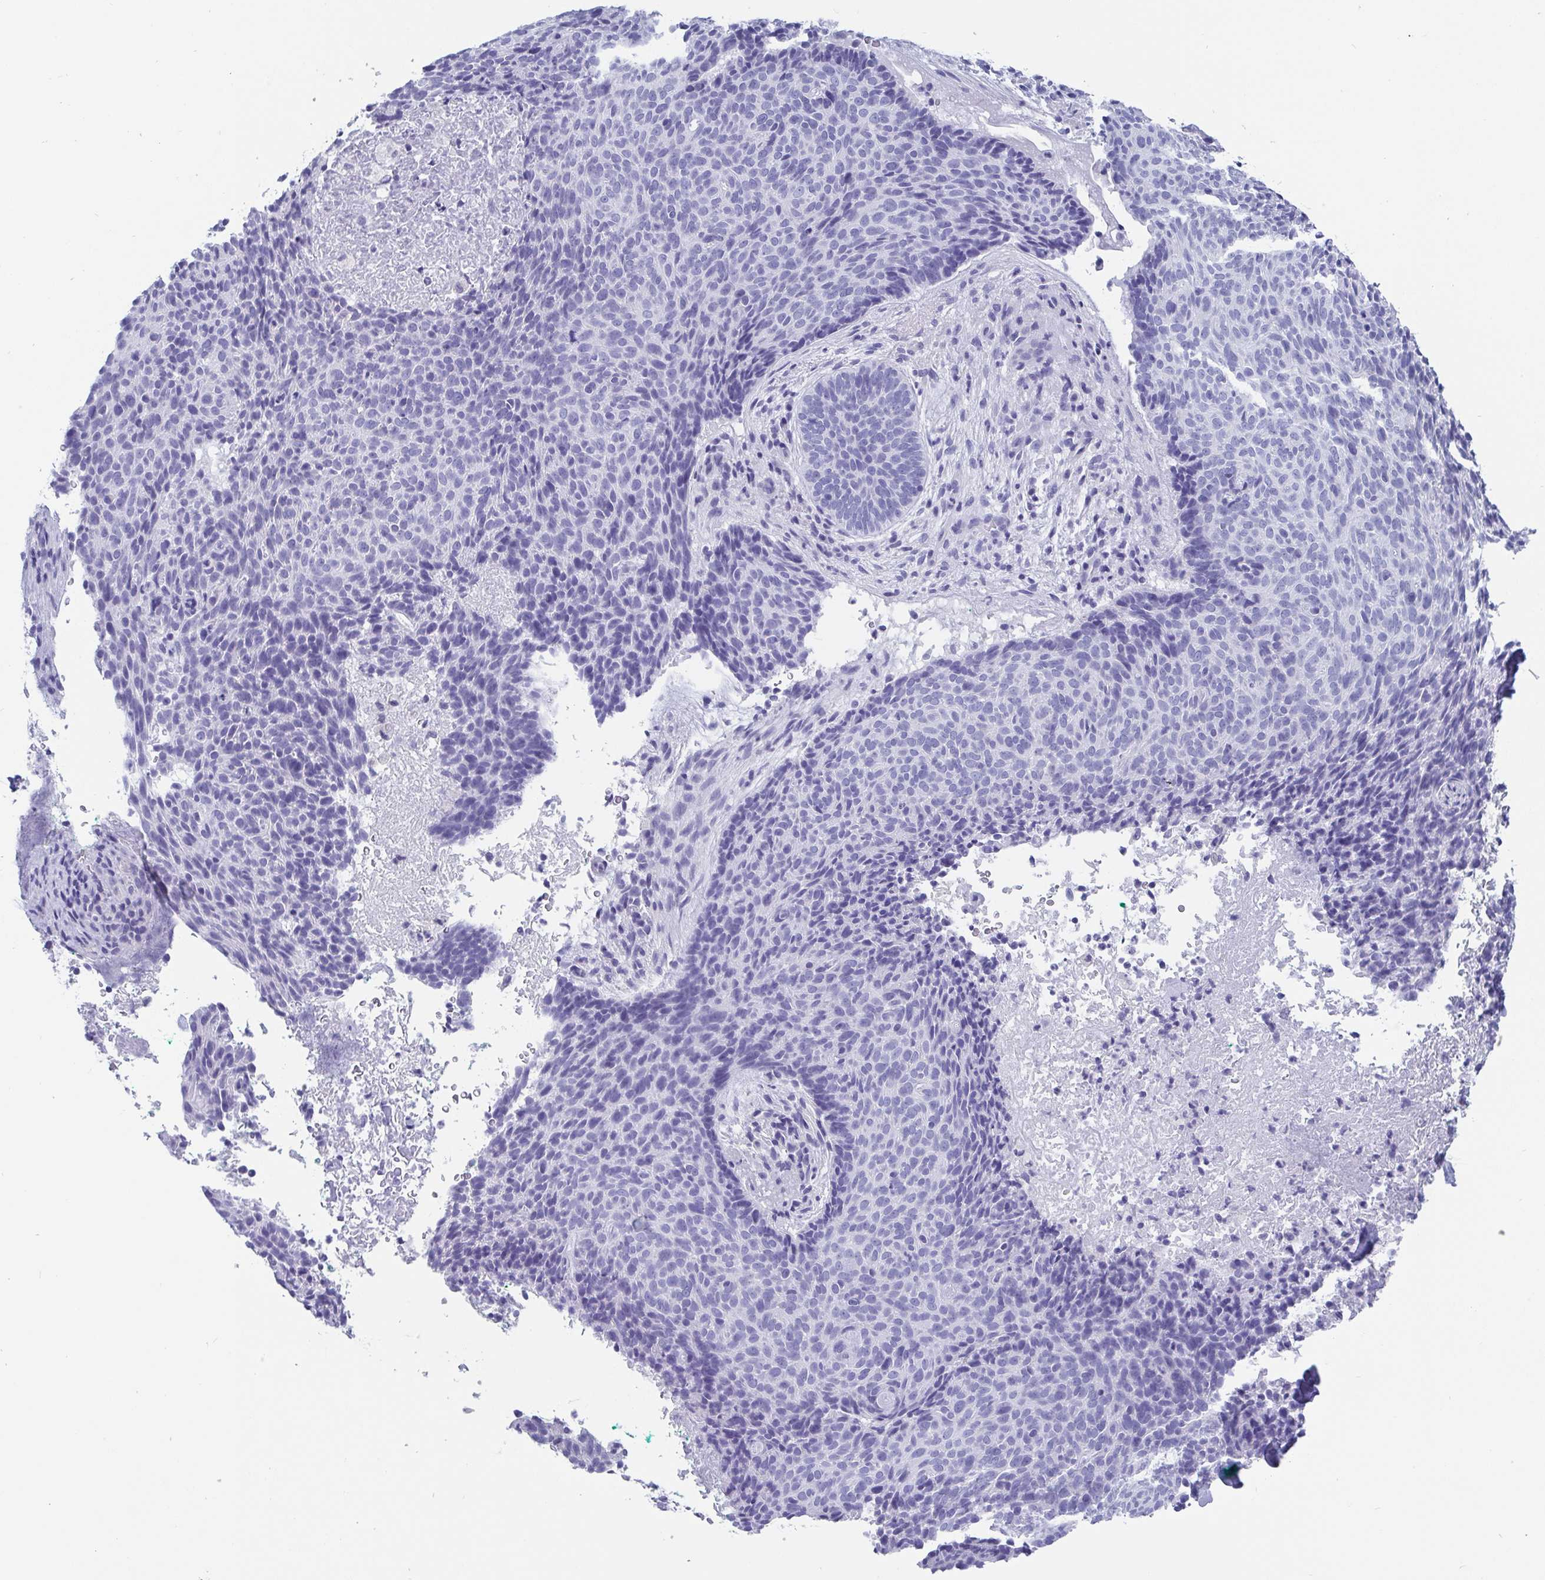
{"staining": {"intensity": "negative", "quantity": "none", "location": "none"}, "tissue": "skin cancer", "cell_type": "Tumor cells", "image_type": "cancer", "snomed": [{"axis": "morphology", "description": "Basal cell carcinoma"}, {"axis": "topography", "description": "Skin"}, {"axis": "topography", "description": "Skin of head"}], "caption": "Skin basal cell carcinoma was stained to show a protein in brown. There is no significant staining in tumor cells. (DAB (3,3'-diaminobenzidine) immunohistochemistry (IHC) with hematoxylin counter stain).", "gene": "SCGN", "patient": {"sex": "female", "age": 92}}